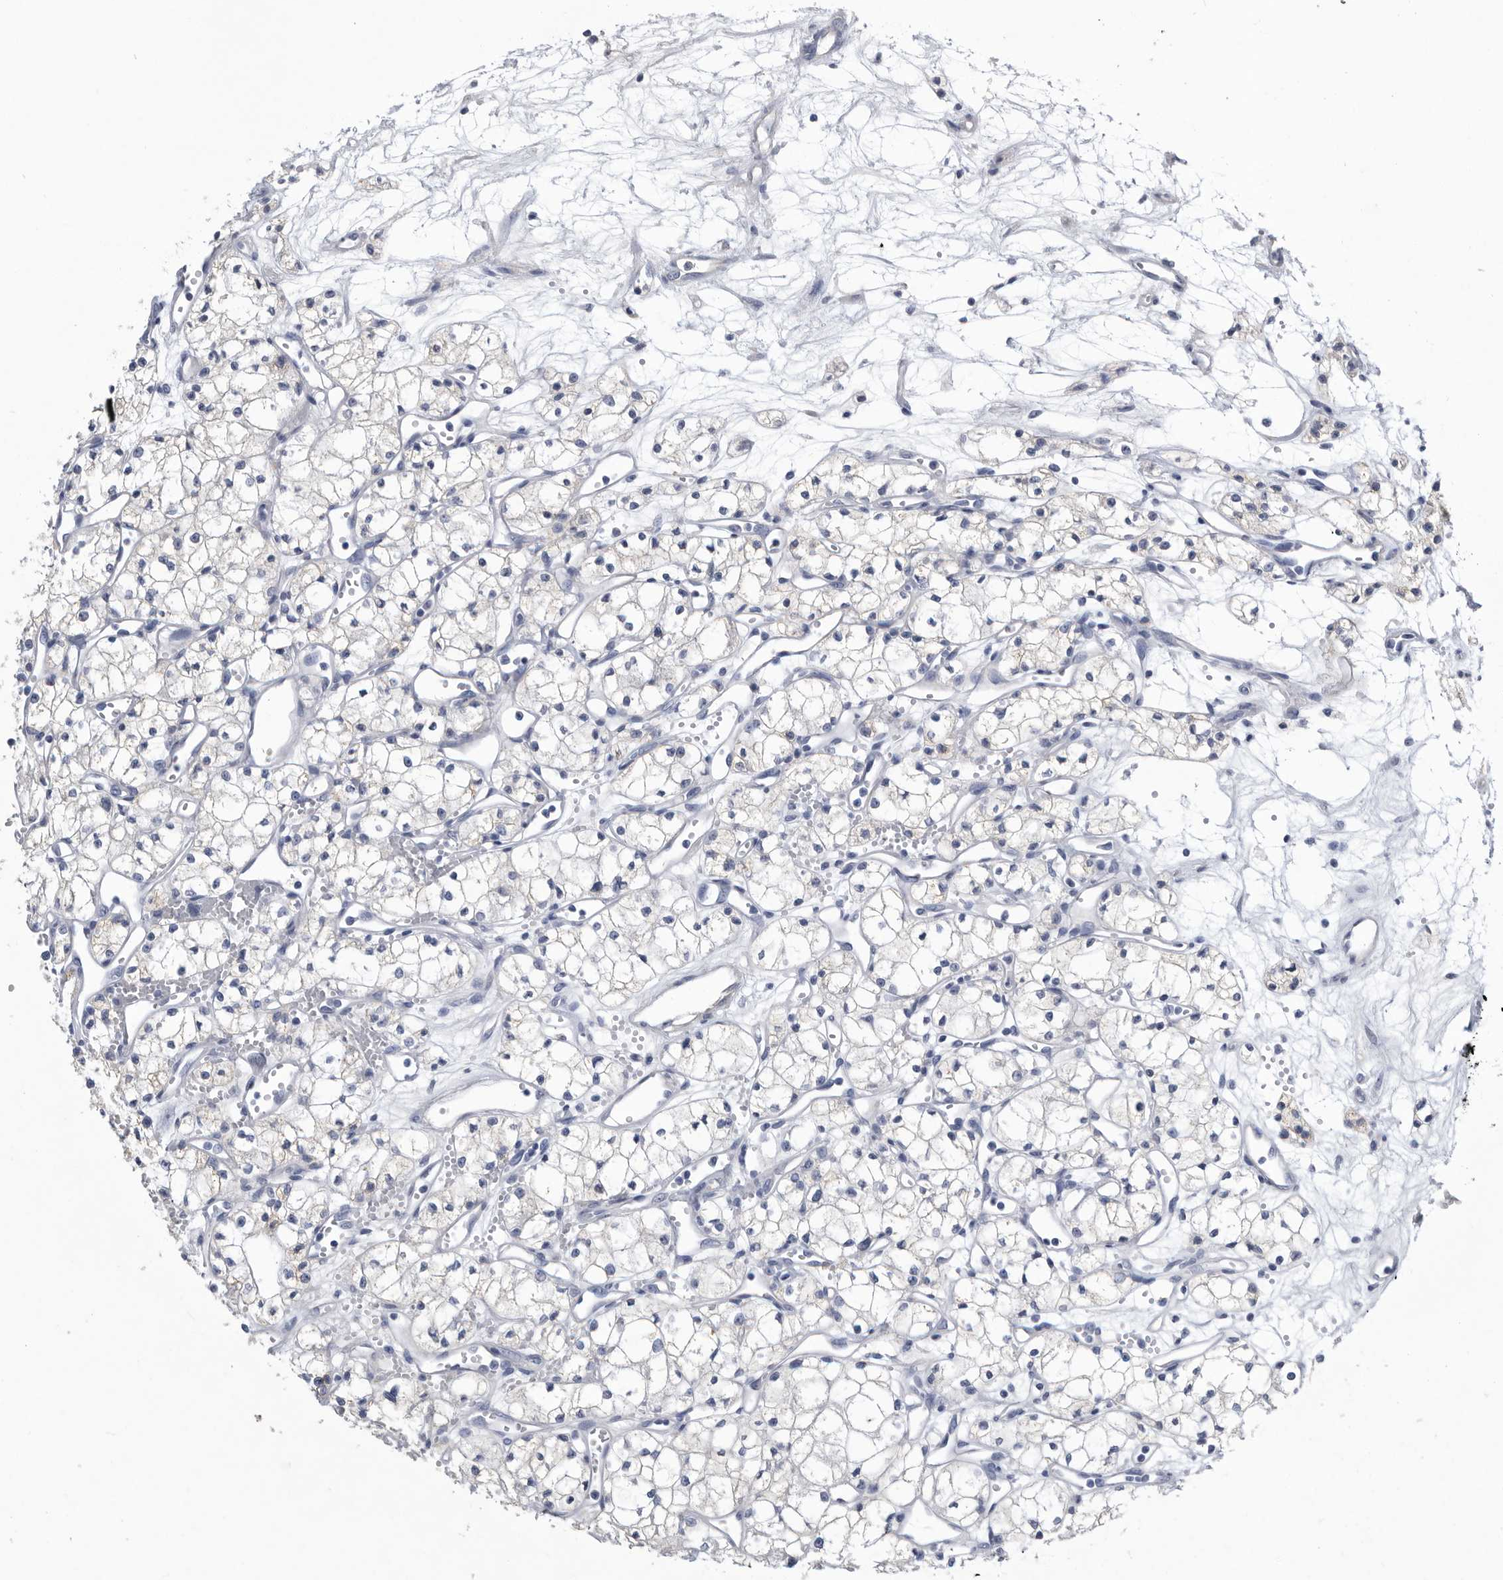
{"staining": {"intensity": "negative", "quantity": "none", "location": "none"}, "tissue": "renal cancer", "cell_type": "Tumor cells", "image_type": "cancer", "snomed": [{"axis": "morphology", "description": "Adenocarcinoma, NOS"}, {"axis": "topography", "description": "Kidney"}], "caption": "The photomicrograph shows no staining of tumor cells in renal cancer (adenocarcinoma).", "gene": "BTBD6", "patient": {"sex": "male", "age": 59}}